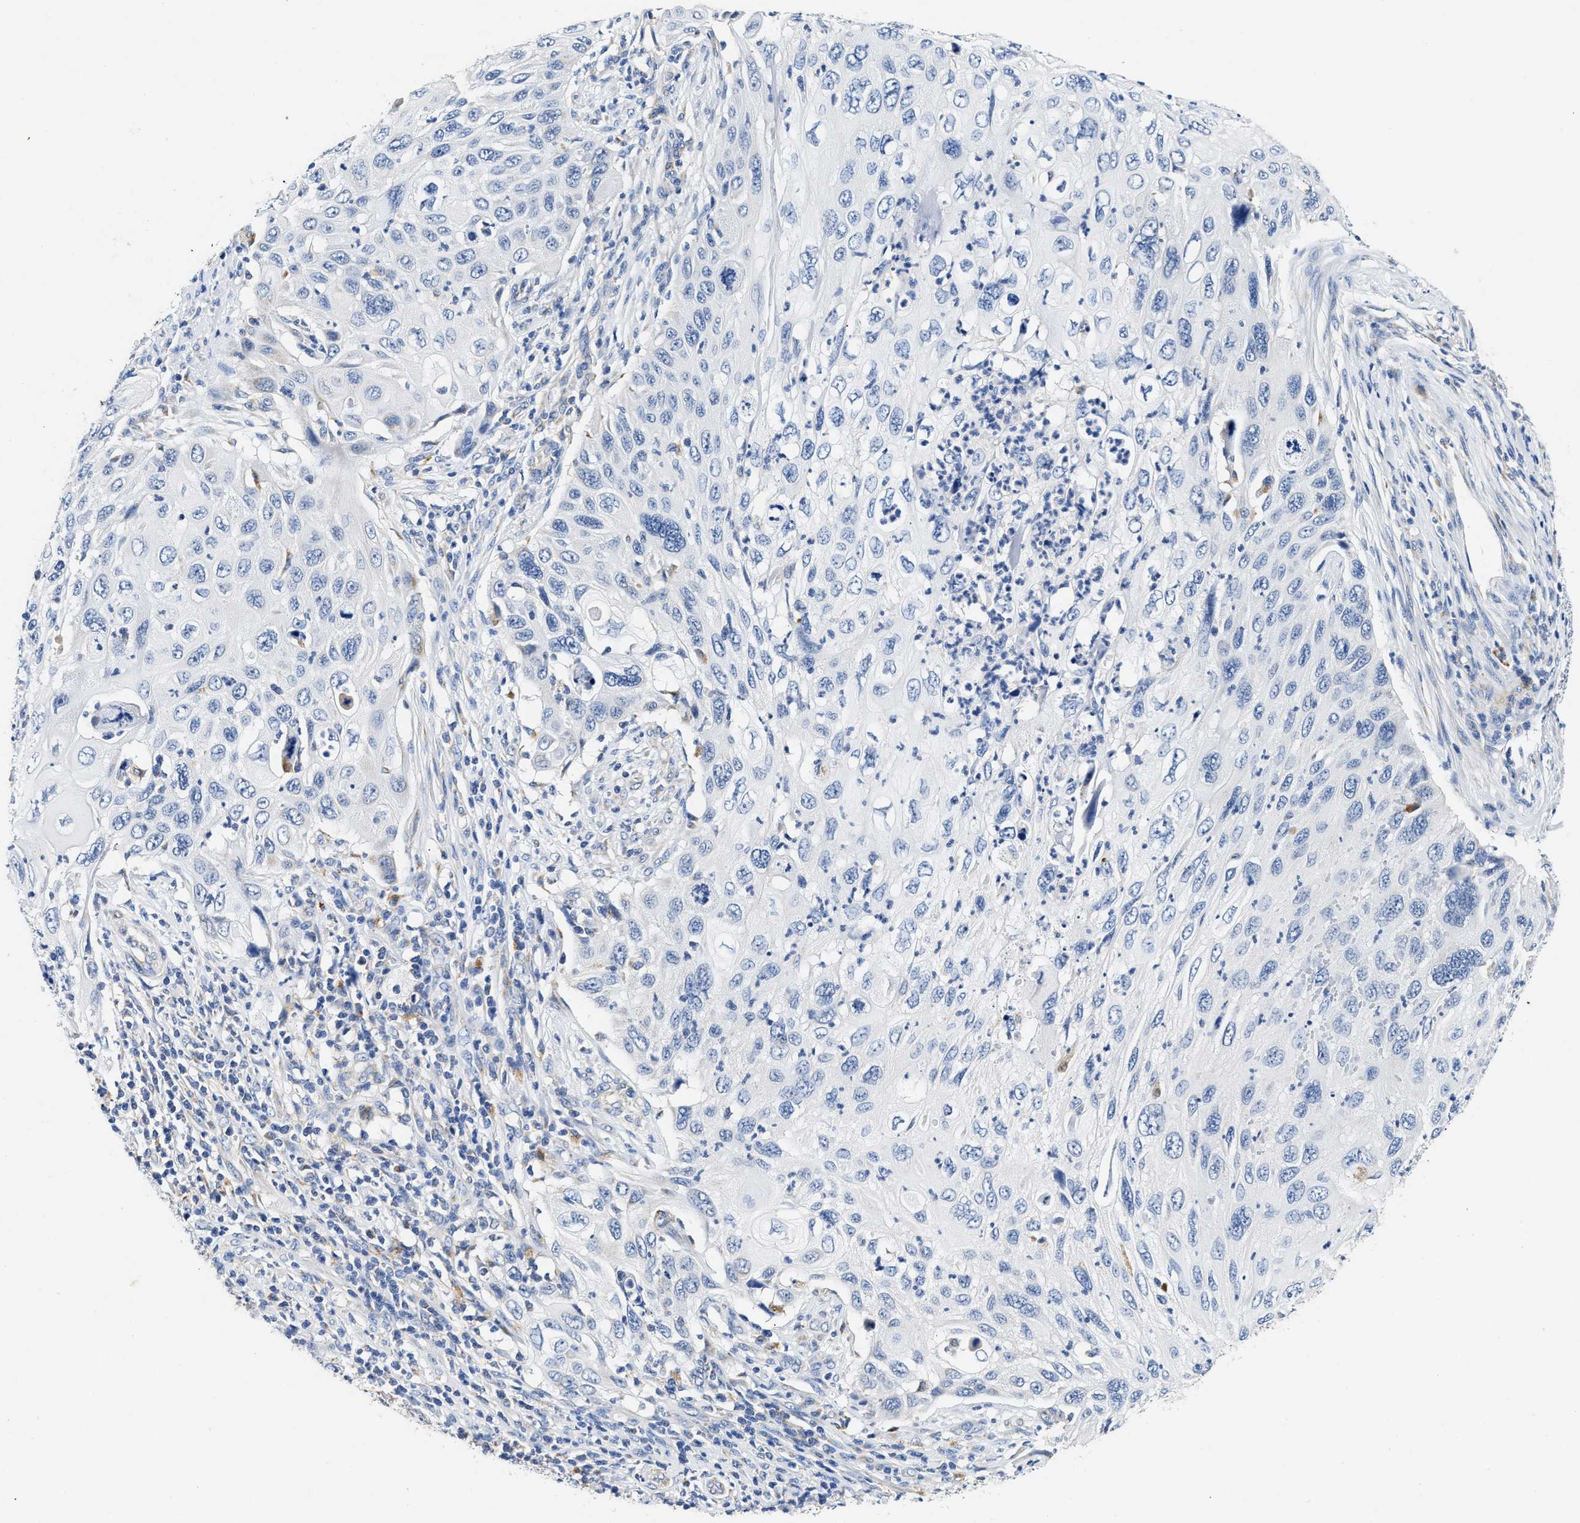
{"staining": {"intensity": "negative", "quantity": "none", "location": "none"}, "tissue": "cervical cancer", "cell_type": "Tumor cells", "image_type": "cancer", "snomed": [{"axis": "morphology", "description": "Squamous cell carcinoma, NOS"}, {"axis": "topography", "description": "Cervix"}], "caption": "Photomicrograph shows no protein expression in tumor cells of squamous cell carcinoma (cervical) tissue.", "gene": "ACADVL", "patient": {"sex": "female", "age": 70}}